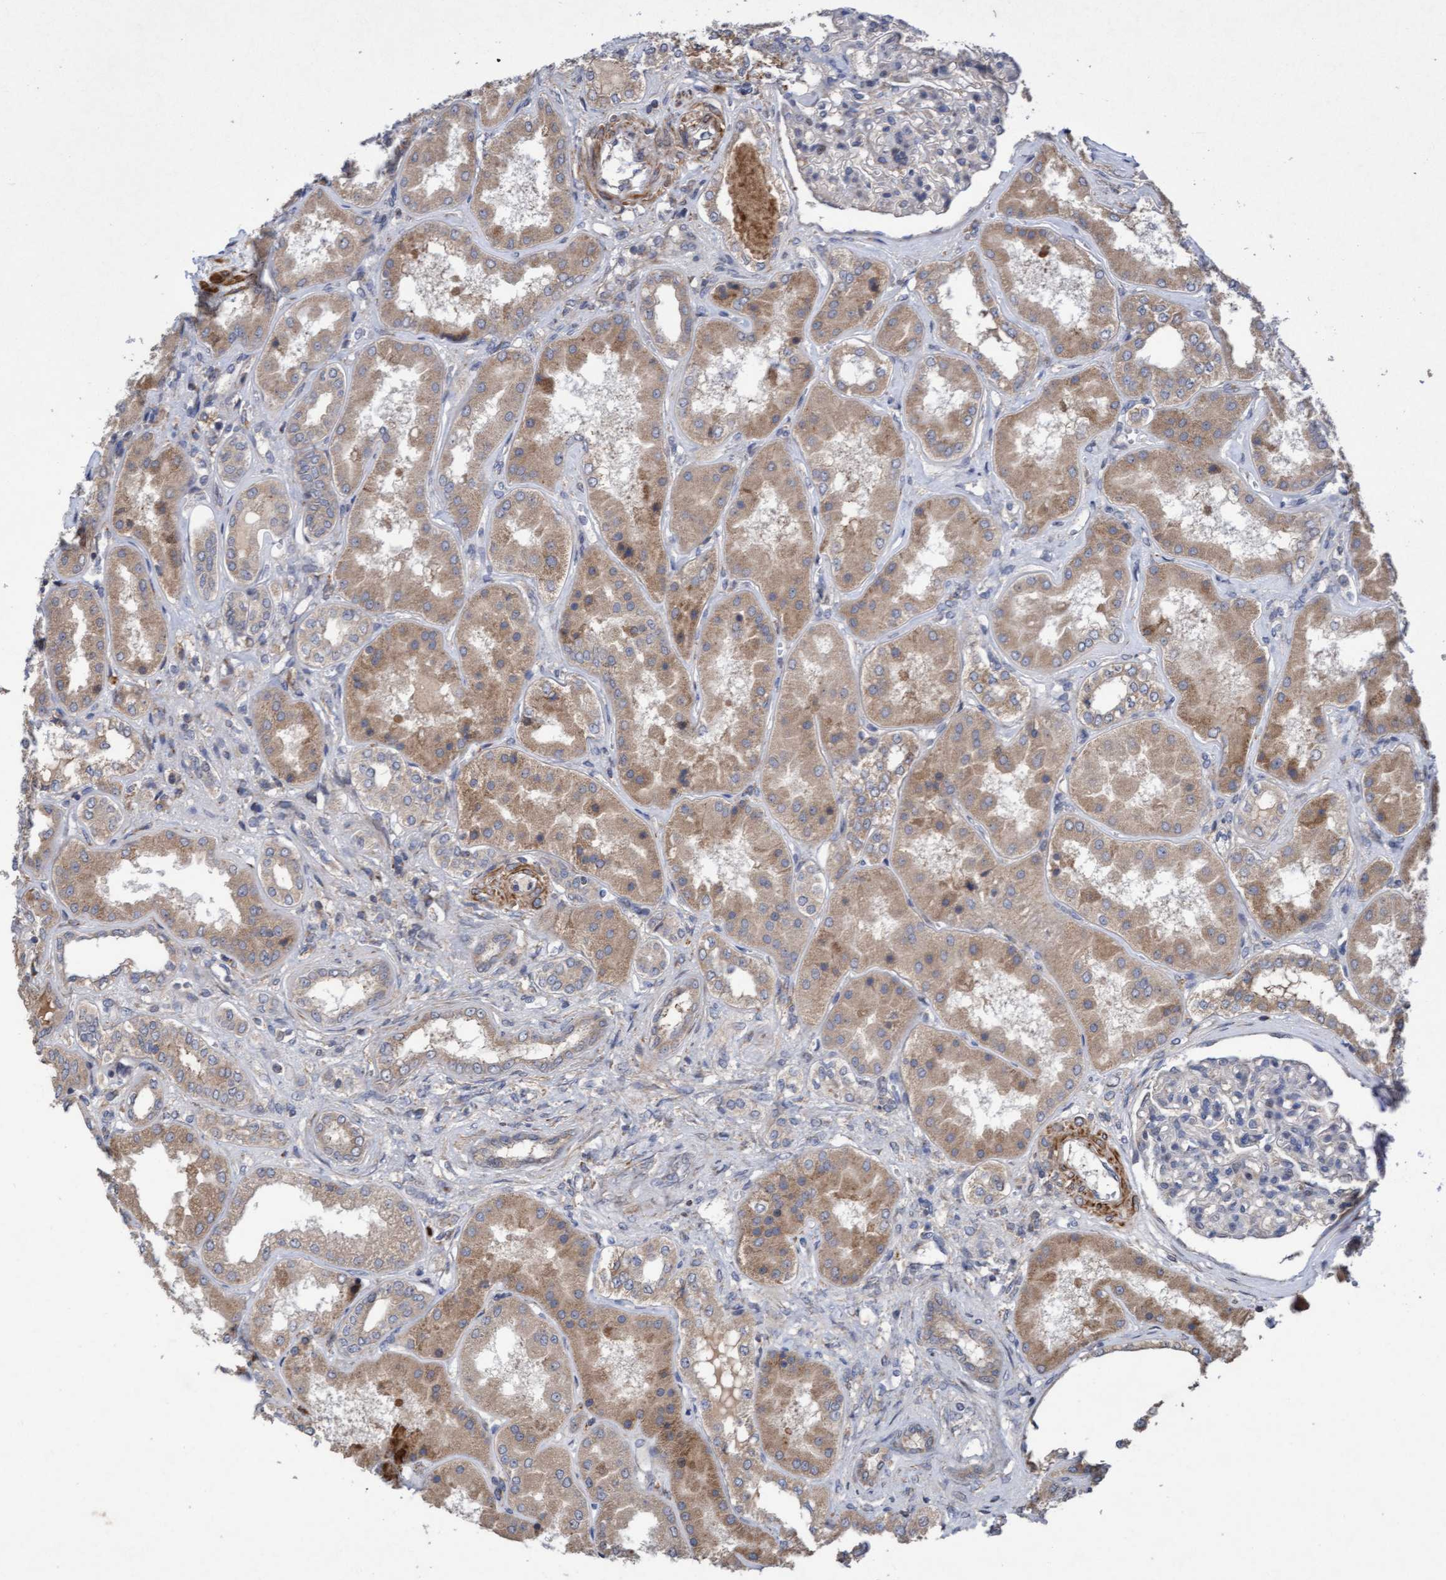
{"staining": {"intensity": "moderate", "quantity": "<25%", "location": "cytoplasmic/membranous"}, "tissue": "kidney", "cell_type": "Cells in glomeruli", "image_type": "normal", "snomed": [{"axis": "morphology", "description": "Normal tissue, NOS"}, {"axis": "topography", "description": "Kidney"}], "caption": "The immunohistochemical stain labels moderate cytoplasmic/membranous positivity in cells in glomeruli of unremarkable kidney.", "gene": "ELP5", "patient": {"sex": "female", "age": 56}}